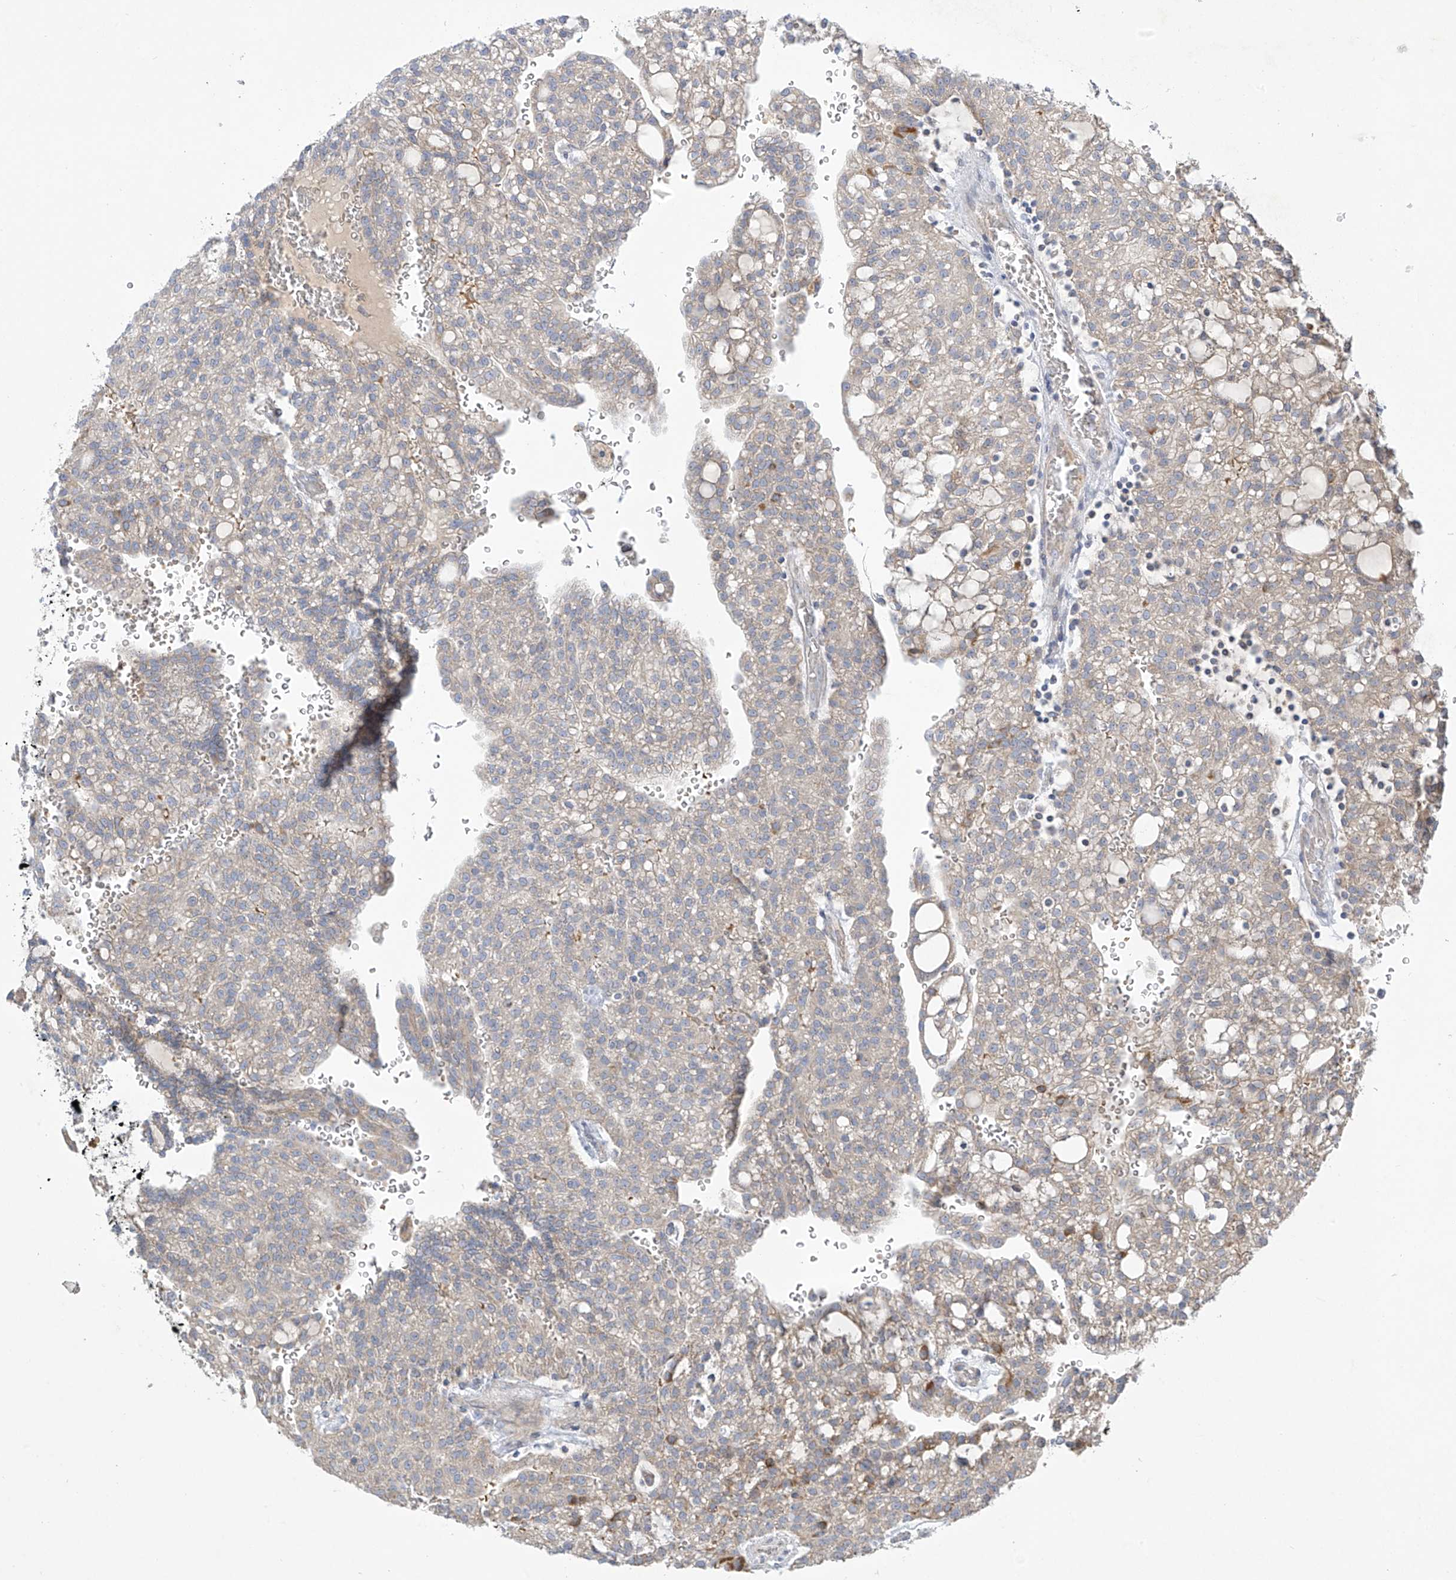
{"staining": {"intensity": "weak", "quantity": "<25%", "location": "cytoplasmic/membranous"}, "tissue": "renal cancer", "cell_type": "Tumor cells", "image_type": "cancer", "snomed": [{"axis": "morphology", "description": "Adenocarcinoma, NOS"}, {"axis": "topography", "description": "Kidney"}], "caption": "The photomicrograph exhibits no significant expression in tumor cells of renal adenocarcinoma.", "gene": "METTL18", "patient": {"sex": "male", "age": 63}}